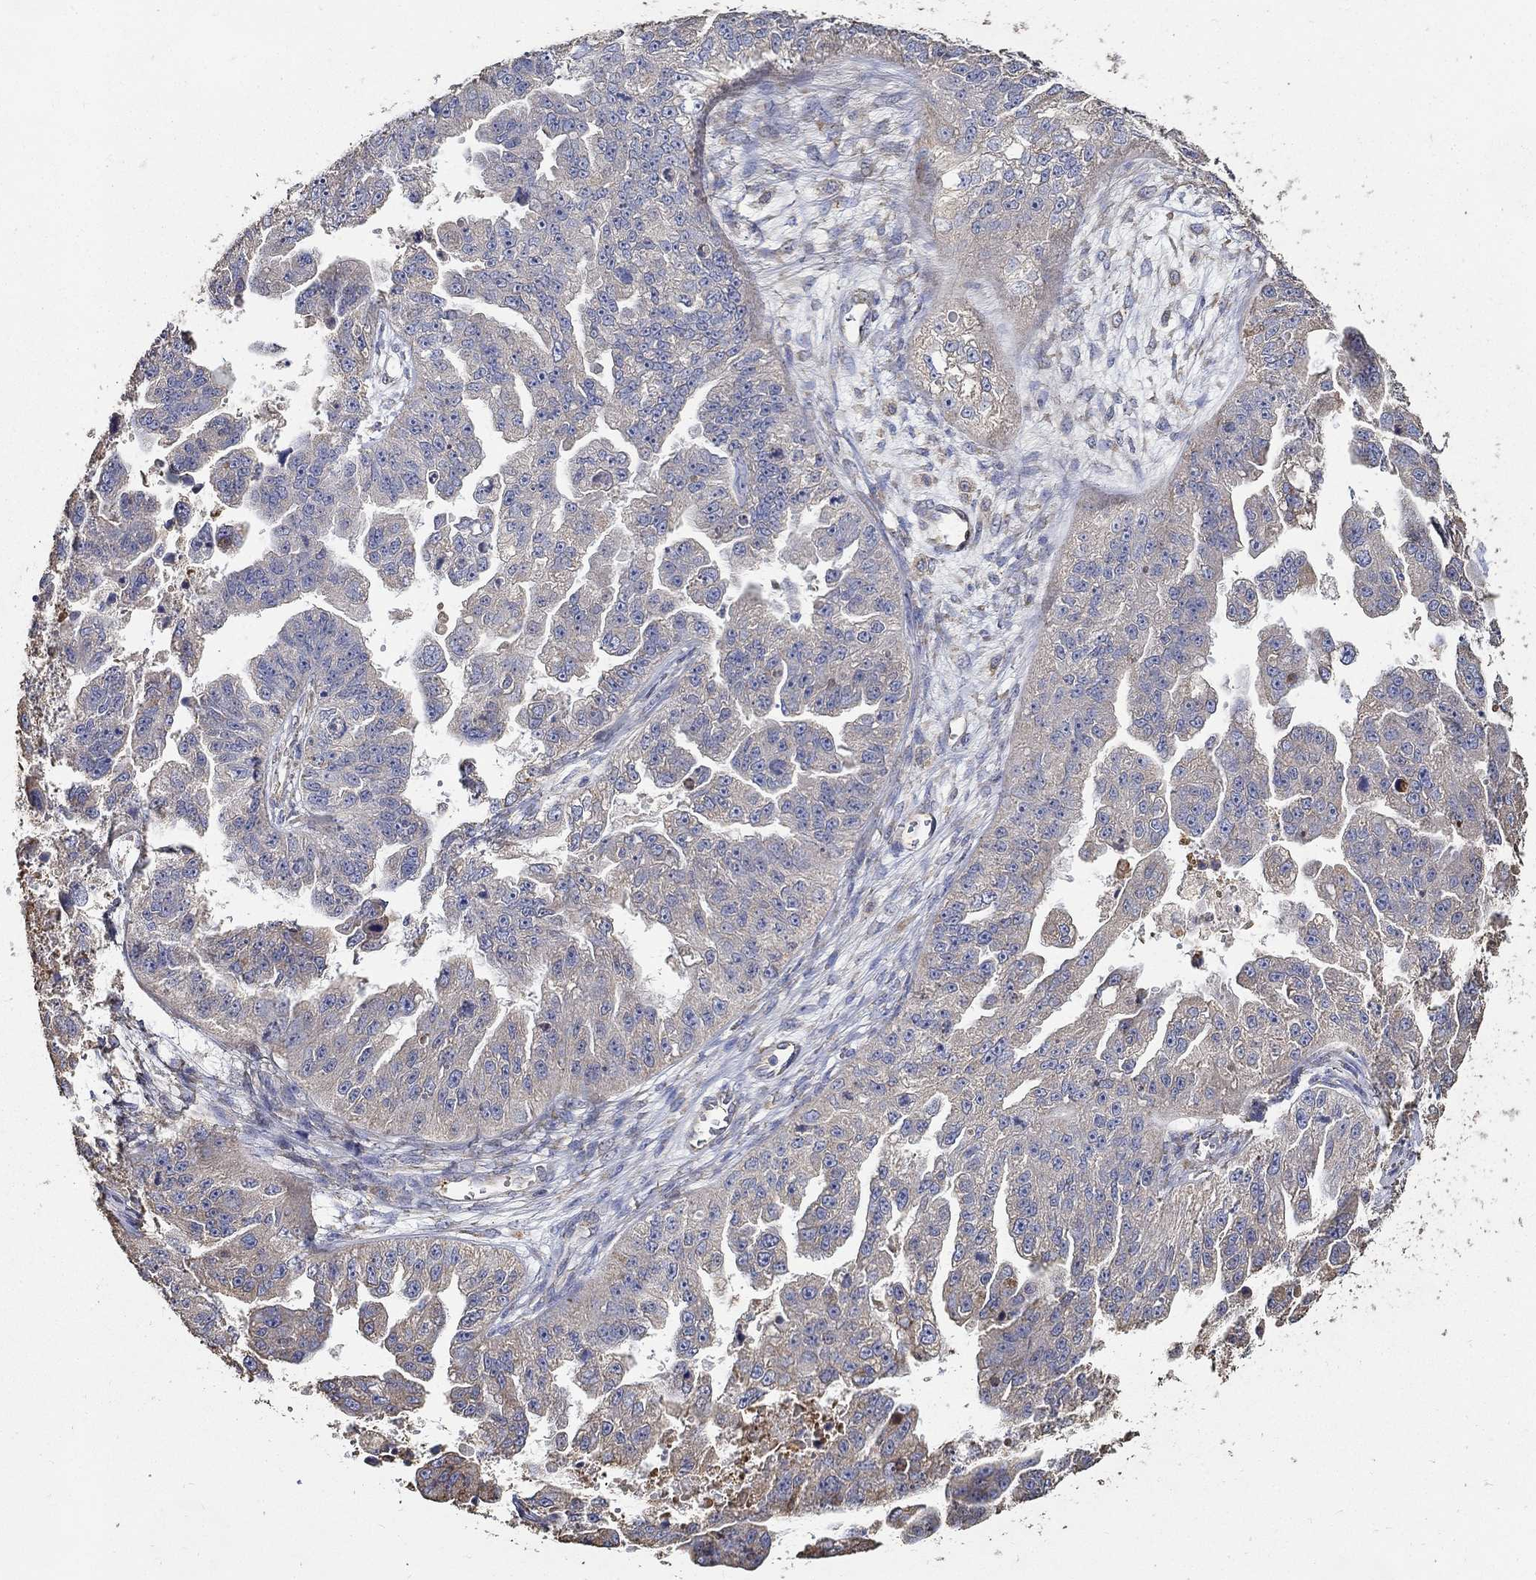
{"staining": {"intensity": "negative", "quantity": "none", "location": "none"}, "tissue": "ovarian cancer", "cell_type": "Tumor cells", "image_type": "cancer", "snomed": [{"axis": "morphology", "description": "Cystadenocarcinoma, serous, NOS"}, {"axis": "topography", "description": "Ovary"}], "caption": "This micrograph is of ovarian cancer (serous cystadenocarcinoma) stained with immunohistochemistry to label a protein in brown with the nuclei are counter-stained blue. There is no staining in tumor cells. (Brightfield microscopy of DAB immunohistochemistry at high magnification).", "gene": "EMILIN3", "patient": {"sex": "female", "age": 58}}